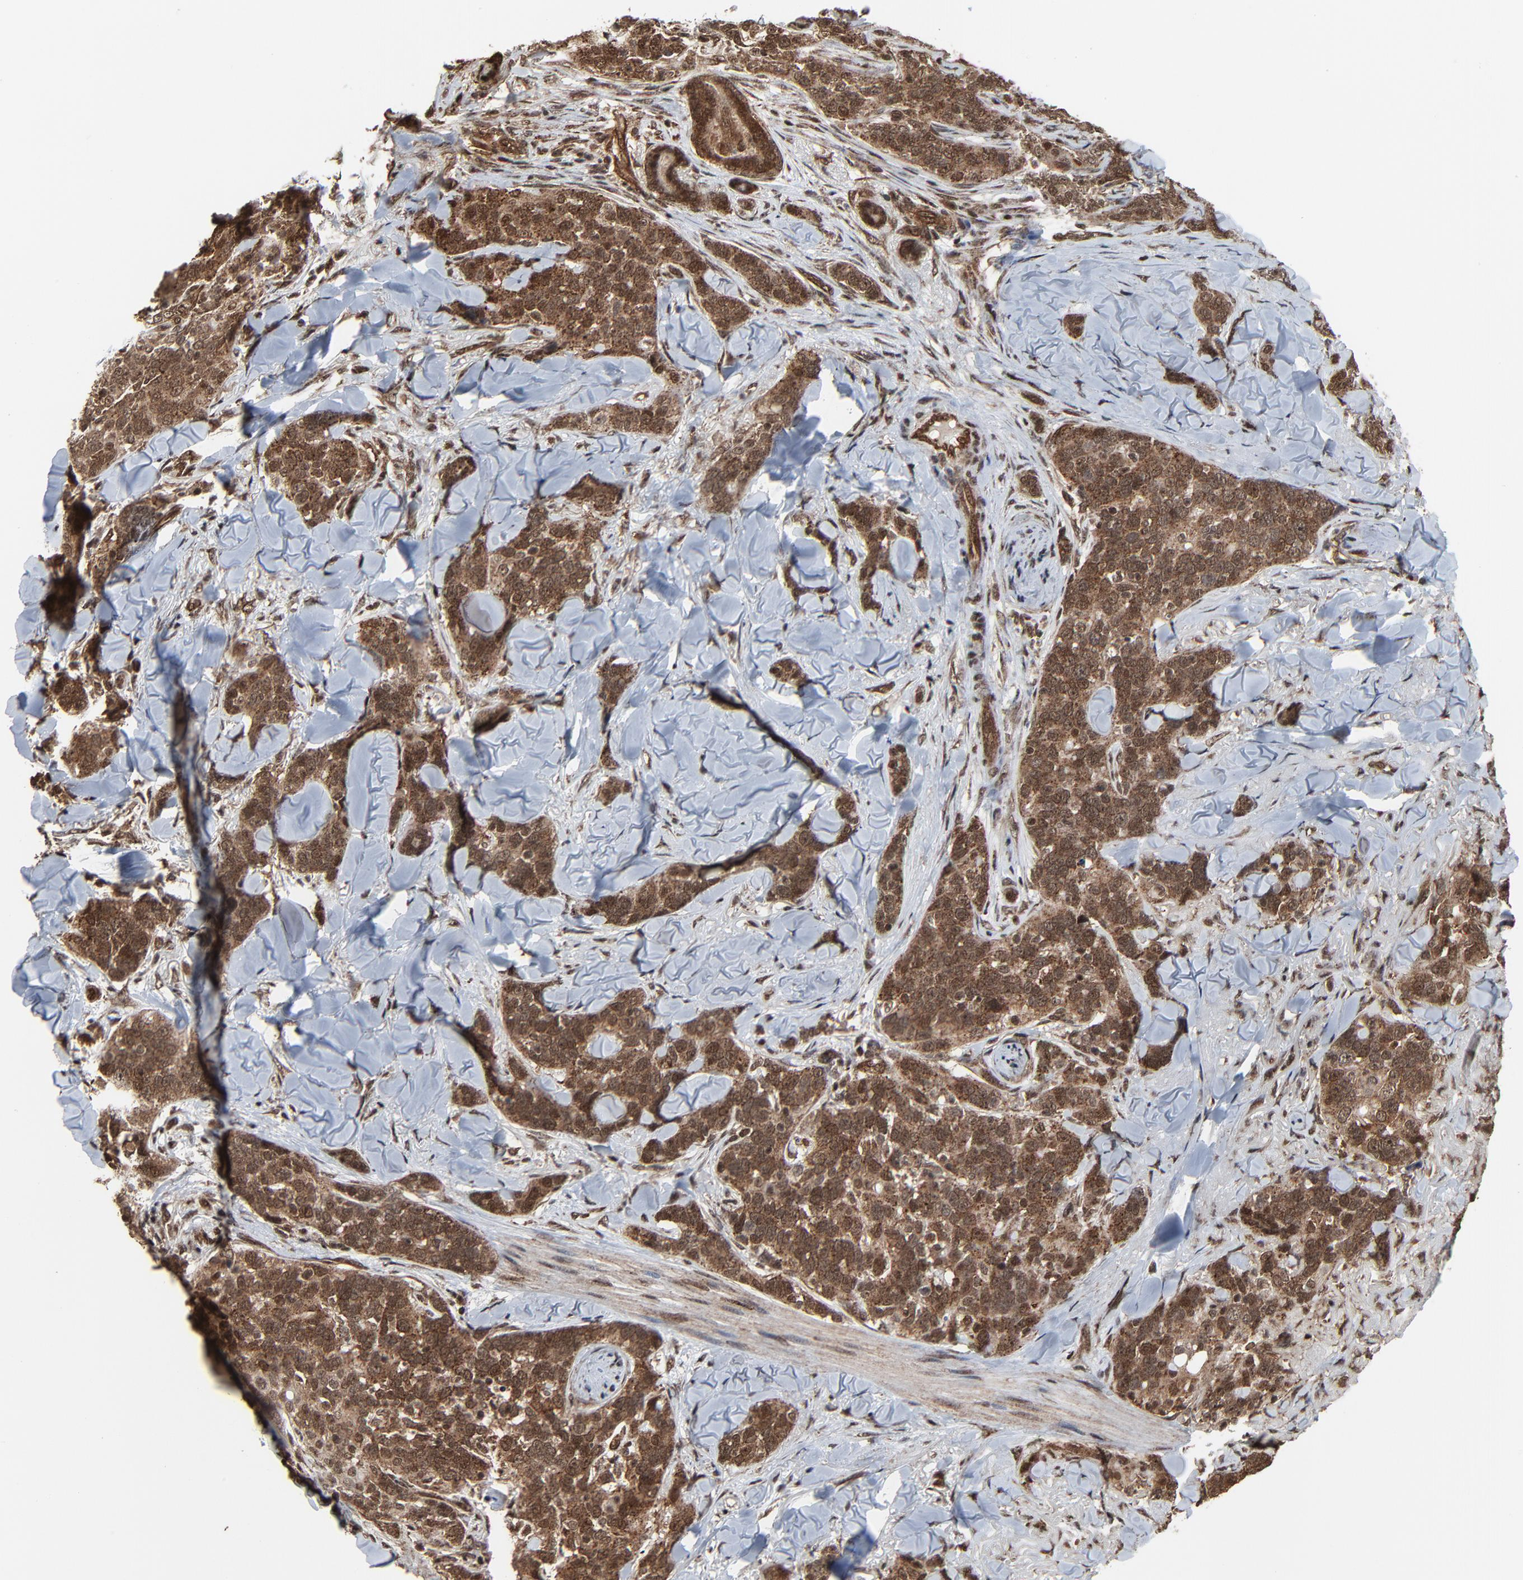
{"staining": {"intensity": "moderate", "quantity": ">75%", "location": "cytoplasmic/membranous,nuclear"}, "tissue": "skin cancer", "cell_type": "Tumor cells", "image_type": "cancer", "snomed": [{"axis": "morphology", "description": "Normal tissue, NOS"}, {"axis": "morphology", "description": "Squamous cell carcinoma, NOS"}, {"axis": "topography", "description": "Skin"}], "caption": "Human skin cancer stained for a protein (brown) exhibits moderate cytoplasmic/membranous and nuclear positive expression in approximately >75% of tumor cells.", "gene": "RHOJ", "patient": {"sex": "female", "age": 83}}